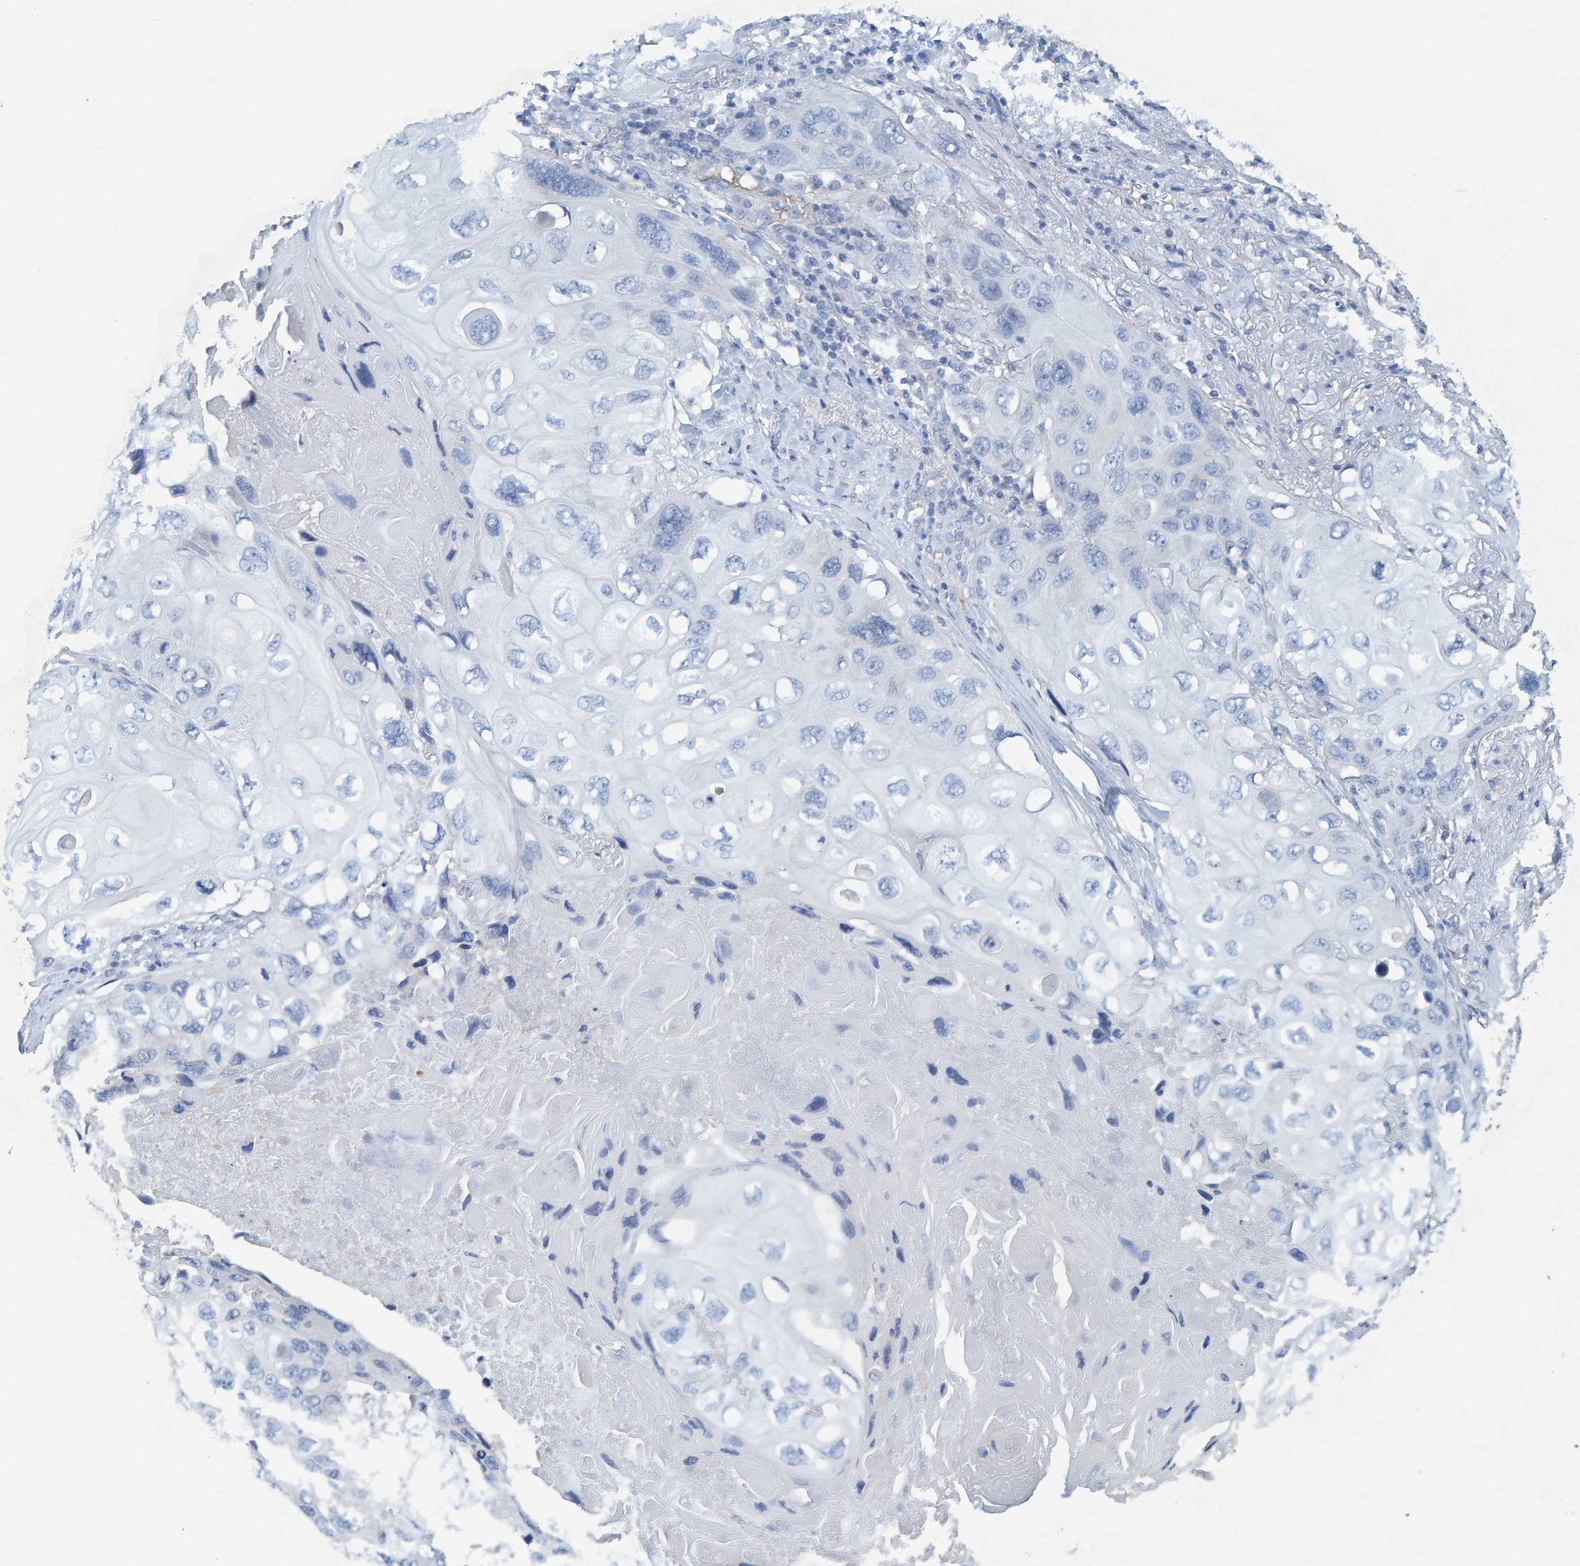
{"staining": {"intensity": "negative", "quantity": "none", "location": "none"}, "tissue": "lung cancer", "cell_type": "Tumor cells", "image_type": "cancer", "snomed": [{"axis": "morphology", "description": "Squamous cell carcinoma, NOS"}, {"axis": "topography", "description": "Lung"}], "caption": "This is an immunohistochemistry micrograph of lung cancer. There is no expression in tumor cells.", "gene": "ALAD", "patient": {"sex": "female", "age": 73}}